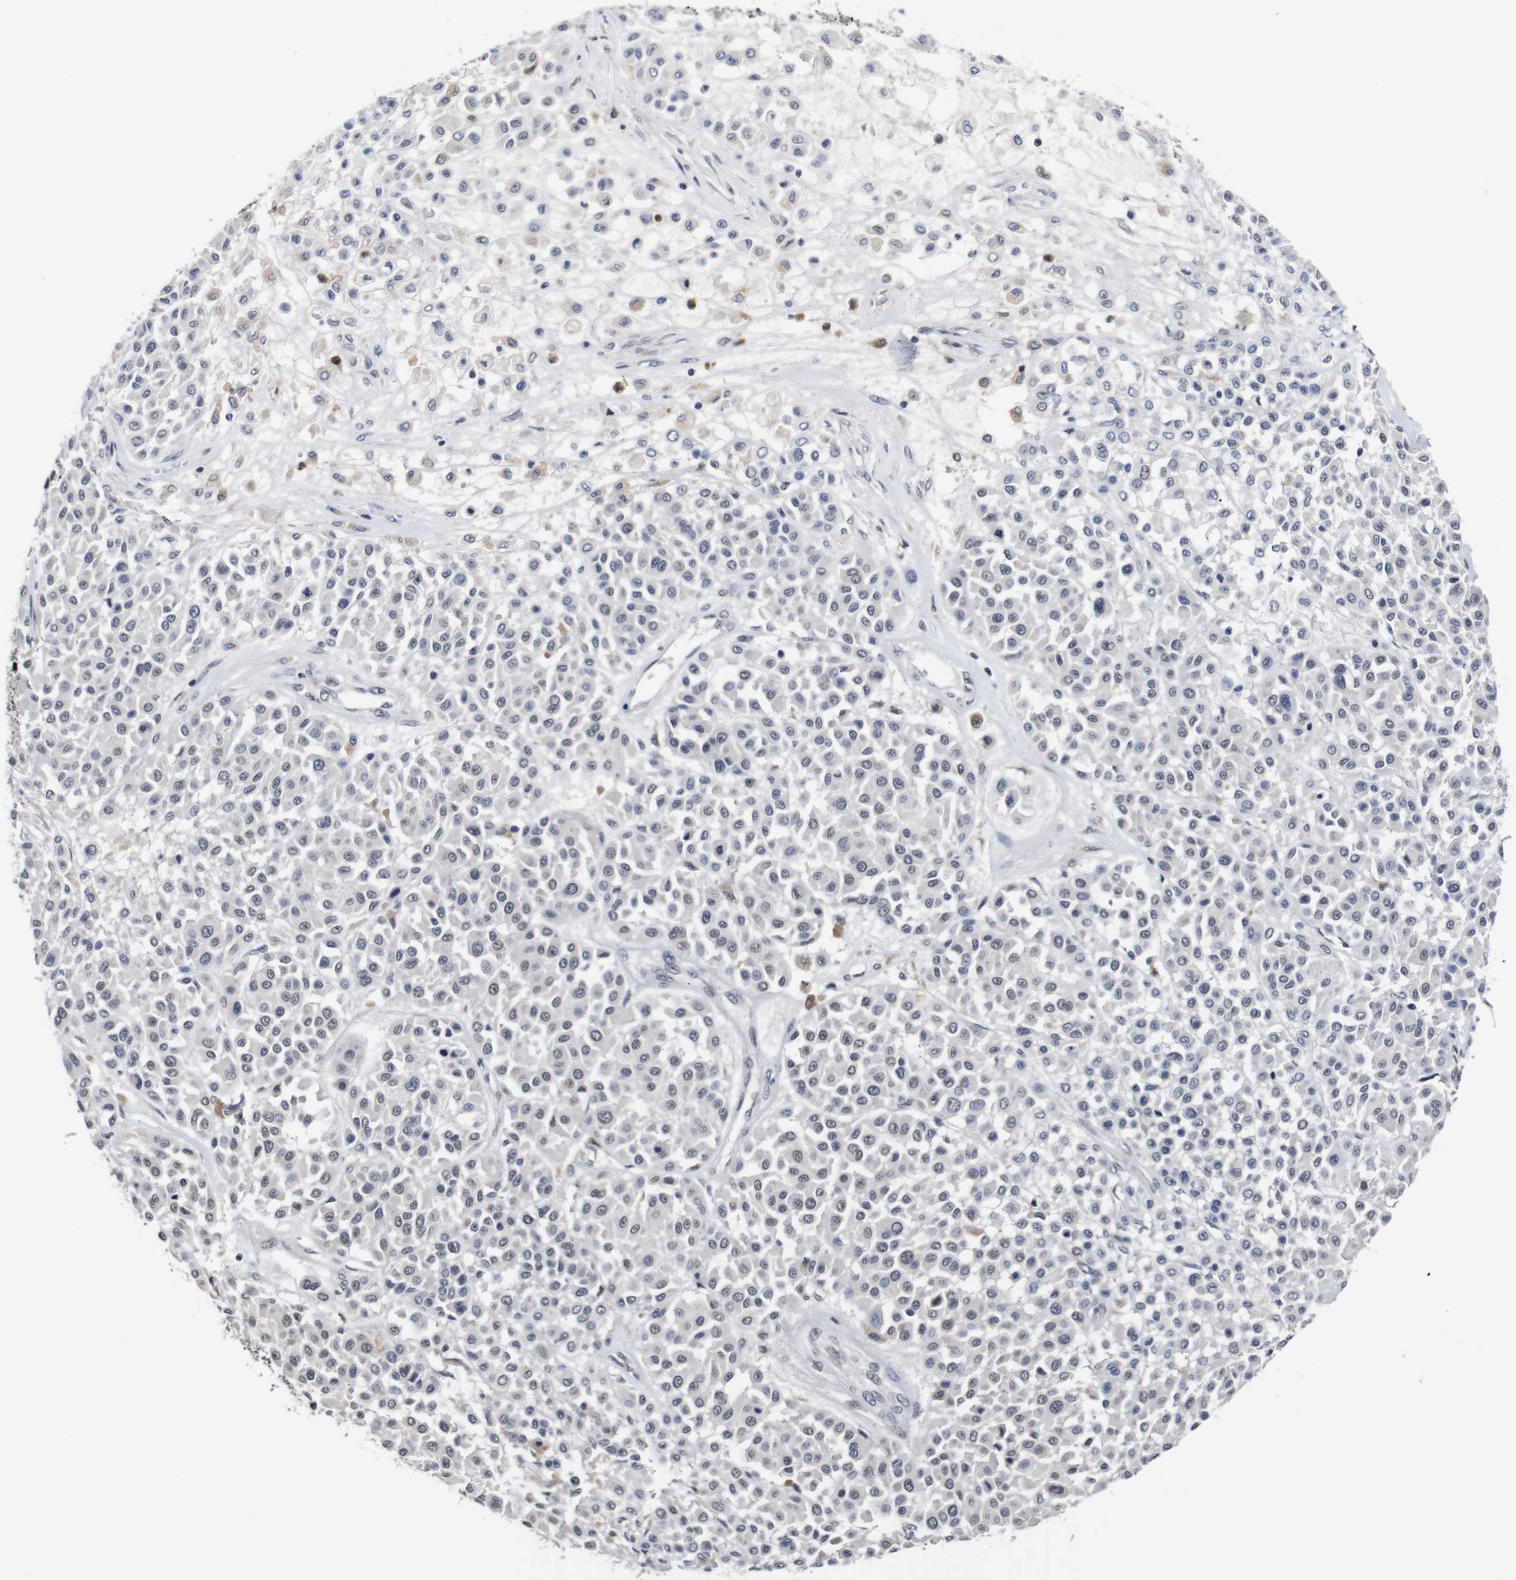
{"staining": {"intensity": "negative", "quantity": "none", "location": "none"}, "tissue": "melanoma", "cell_type": "Tumor cells", "image_type": "cancer", "snomed": [{"axis": "morphology", "description": "Malignant melanoma, Metastatic site"}, {"axis": "topography", "description": "Soft tissue"}], "caption": "Immunohistochemistry (IHC) of malignant melanoma (metastatic site) displays no expression in tumor cells.", "gene": "NTRK3", "patient": {"sex": "male", "age": 41}}